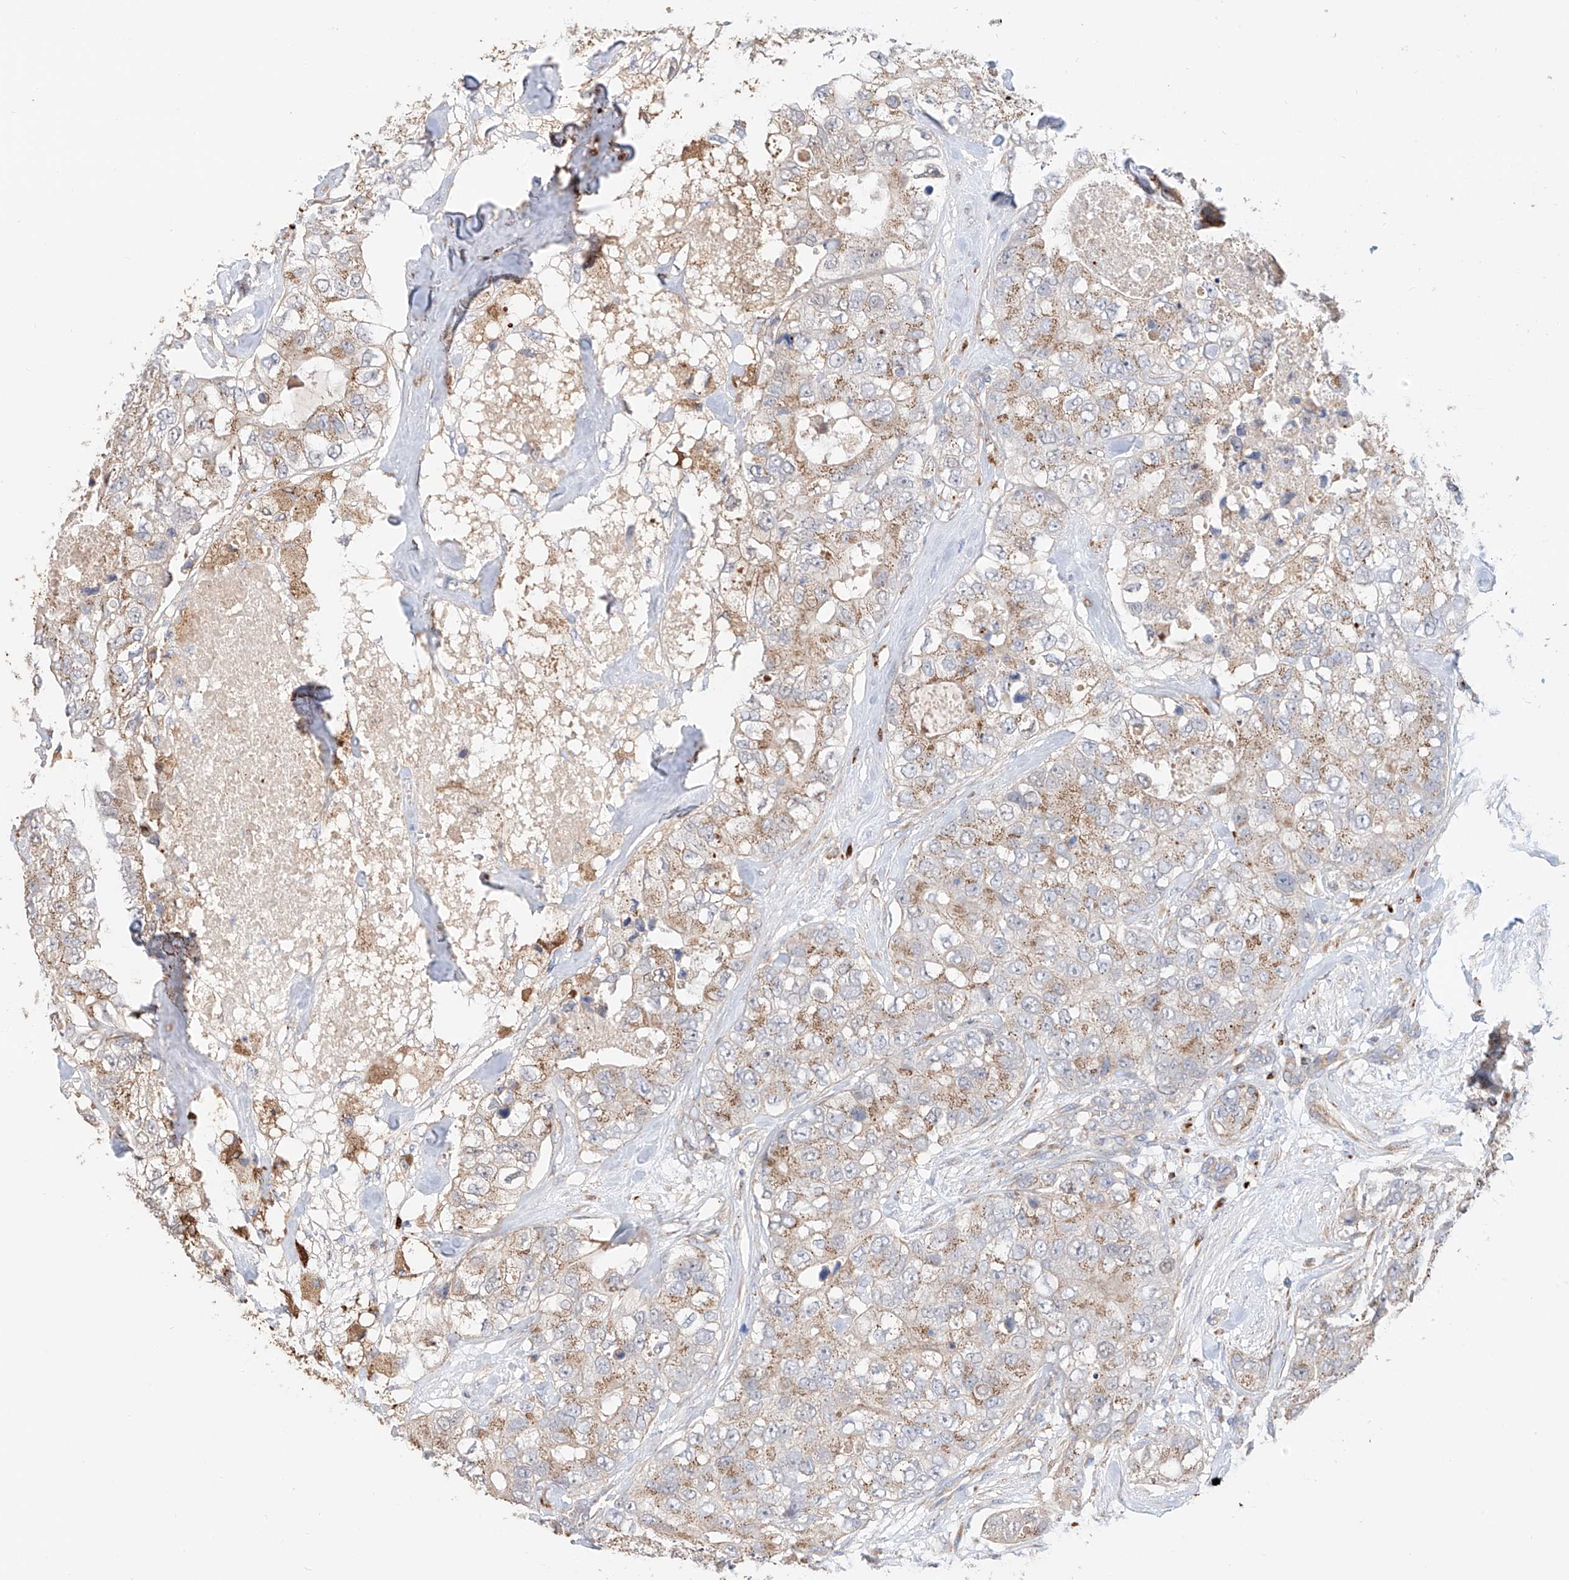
{"staining": {"intensity": "weak", "quantity": "25%-75%", "location": "cytoplasmic/membranous"}, "tissue": "breast cancer", "cell_type": "Tumor cells", "image_type": "cancer", "snomed": [{"axis": "morphology", "description": "Duct carcinoma"}, {"axis": "topography", "description": "Breast"}], "caption": "There is low levels of weak cytoplasmic/membranous positivity in tumor cells of breast infiltrating ductal carcinoma, as demonstrated by immunohistochemical staining (brown color).", "gene": "MOSPD1", "patient": {"sex": "female", "age": 62}}